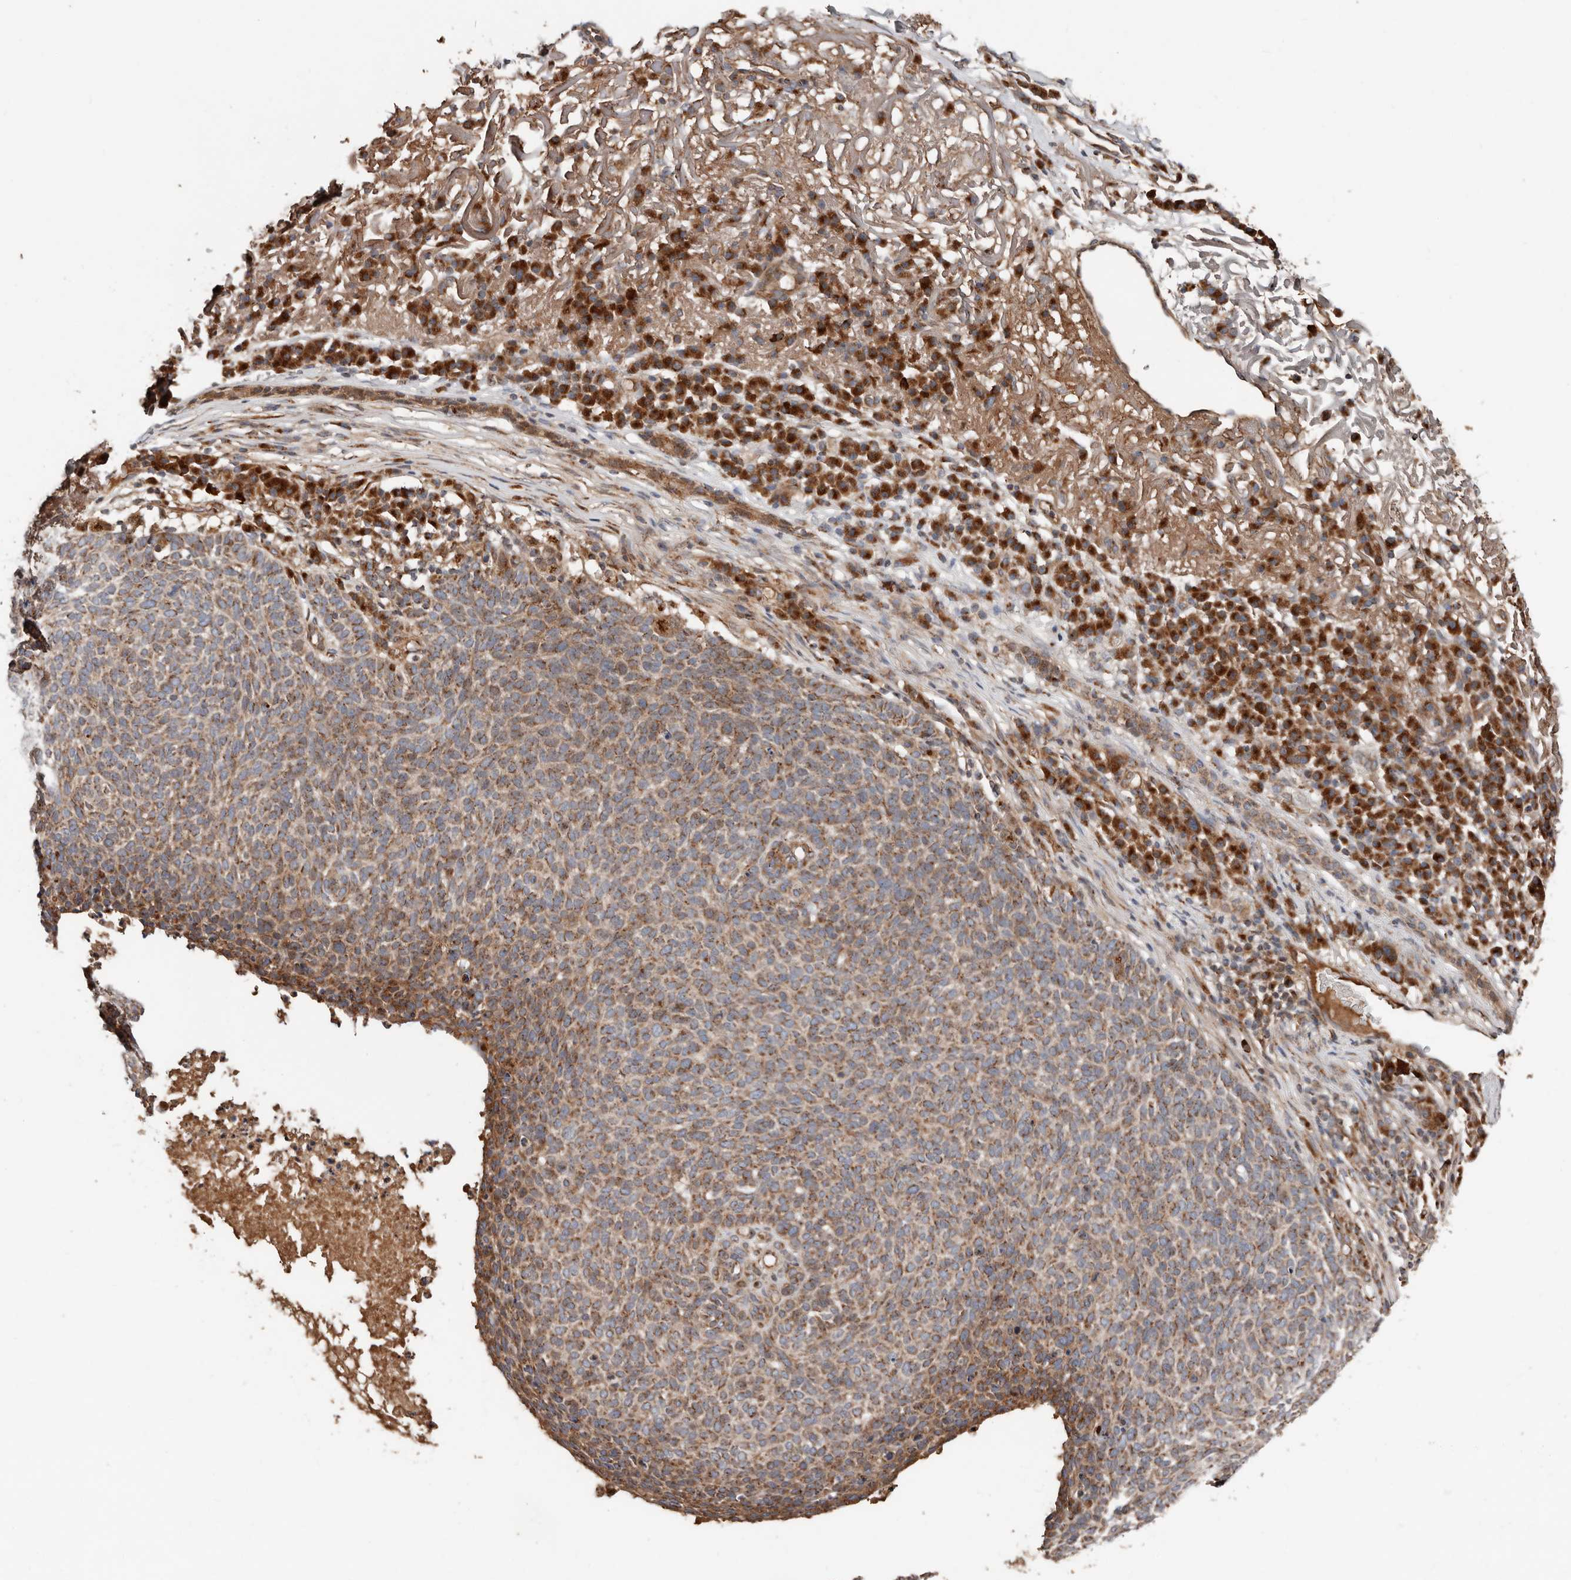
{"staining": {"intensity": "moderate", "quantity": ">75%", "location": "cytoplasmic/membranous"}, "tissue": "skin cancer", "cell_type": "Tumor cells", "image_type": "cancer", "snomed": [{"axis": "morphology", "description": "Squamous cell carcinoma, NOS"}, {"axis": "topography", "description": "Skin"}], "caption": "The immunohistochemical stain shows moderate cytoplasmic/membranous expression in tumor cells of skin cancer (squamous cell carcinoma) tissue. Nuclei are stained in blue.", "gene": "COG1", "patient": {"sex": "female", "age": 90}}